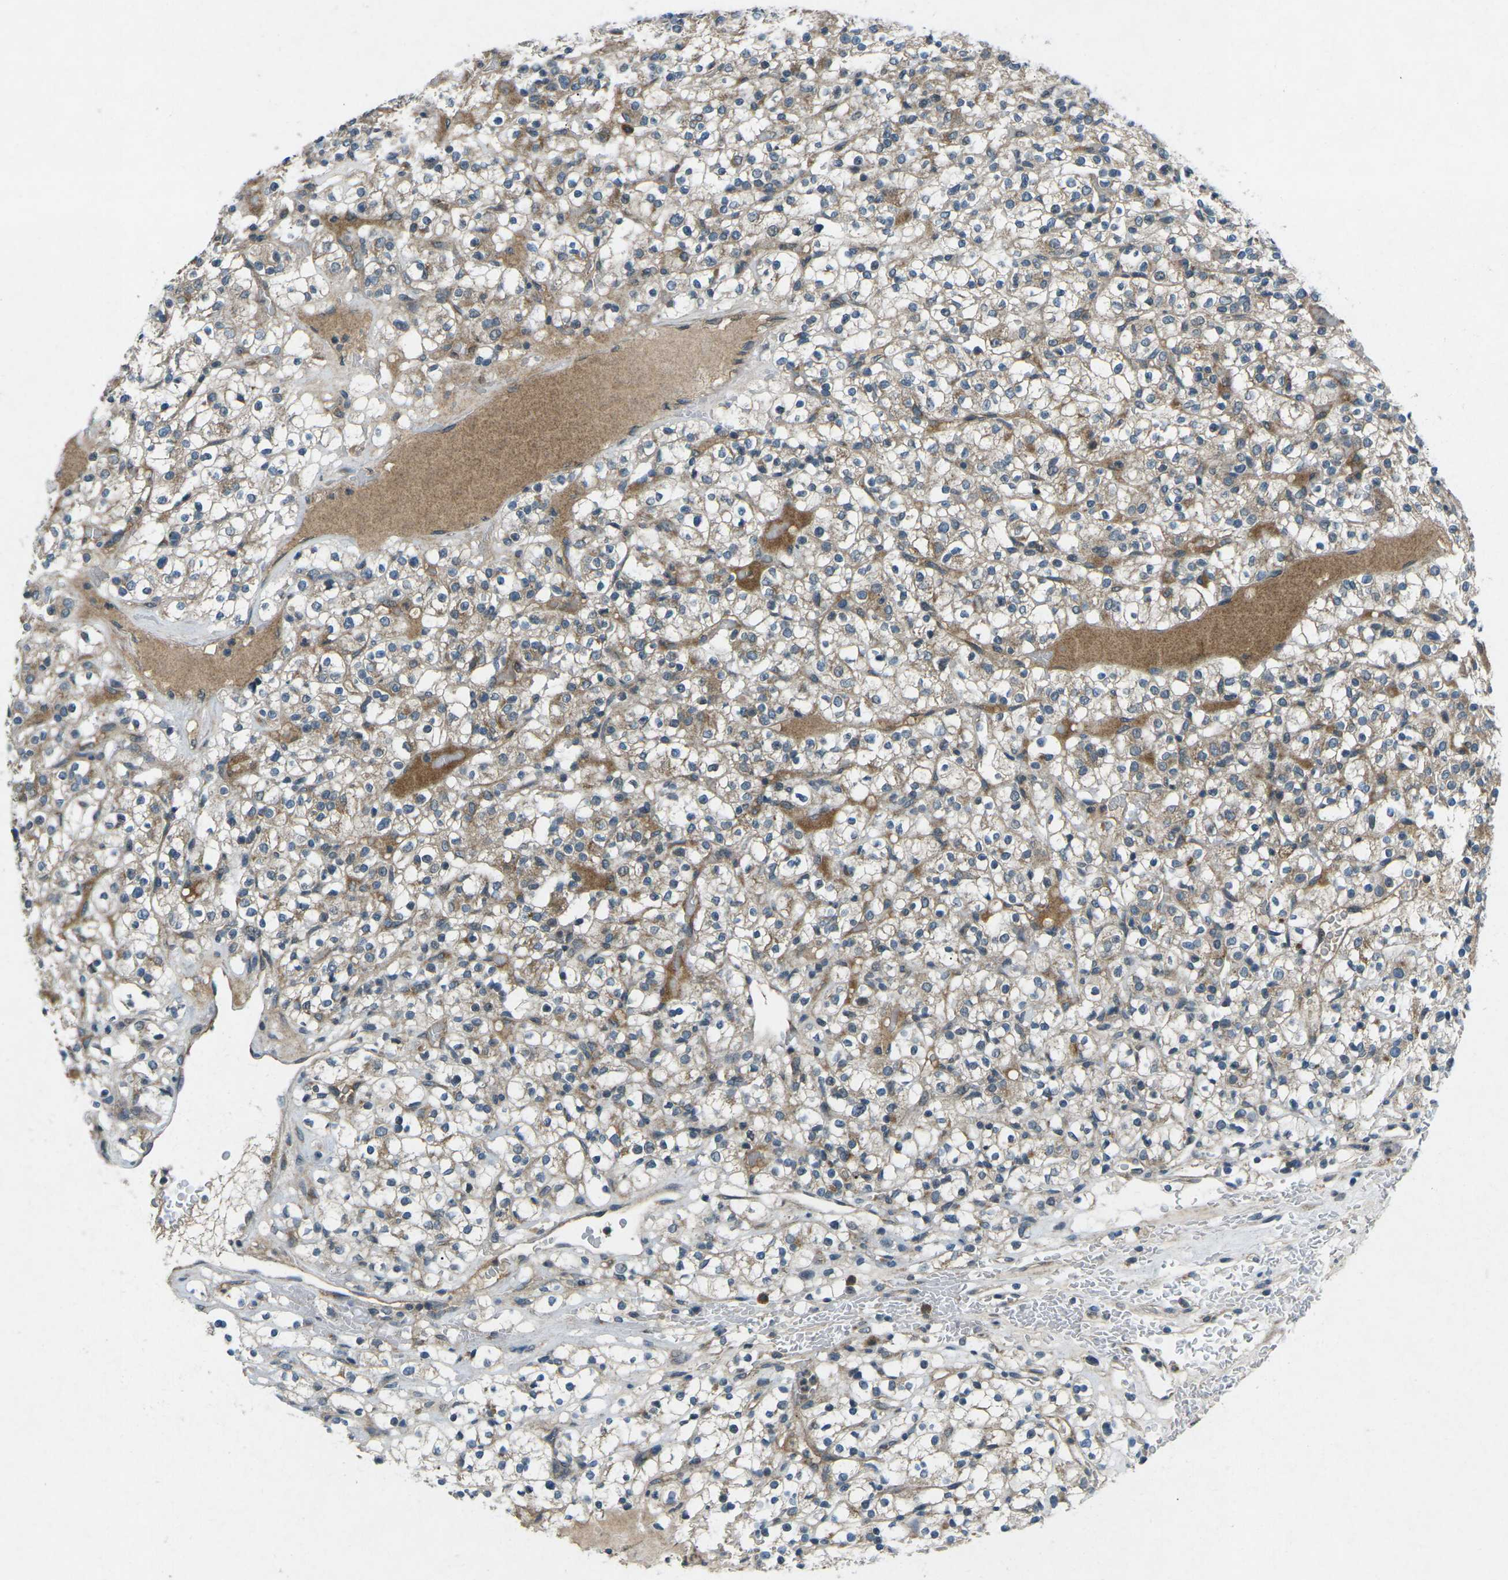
{"staining": {"intensity": "moderate", "quantity": "<25%", "location": "cytoplasmic/membranous"}, "tissue": "renal cancer", "cell_type": "Tumor cells", "image_type": "cancer", "snomed": [{"axis": "morphology", "description": "Normal tissue, NOS"}, {"axis": "morphology", "description": "Adenocarcinoma, NOS"}, {"axis": "topography", "description": "Kidney"}], "caption": "Immunohistochemical staining of renal cancer (adenocarcinoma) demonstrates low levels of moderate cytoplasmic/membranous protein expression in about <25% of tumor cells. (Brightfield microscopy of DAB IHC at high magnification).", "gene": "CDK16", "patient": {"sex": "female", "age": 72}}